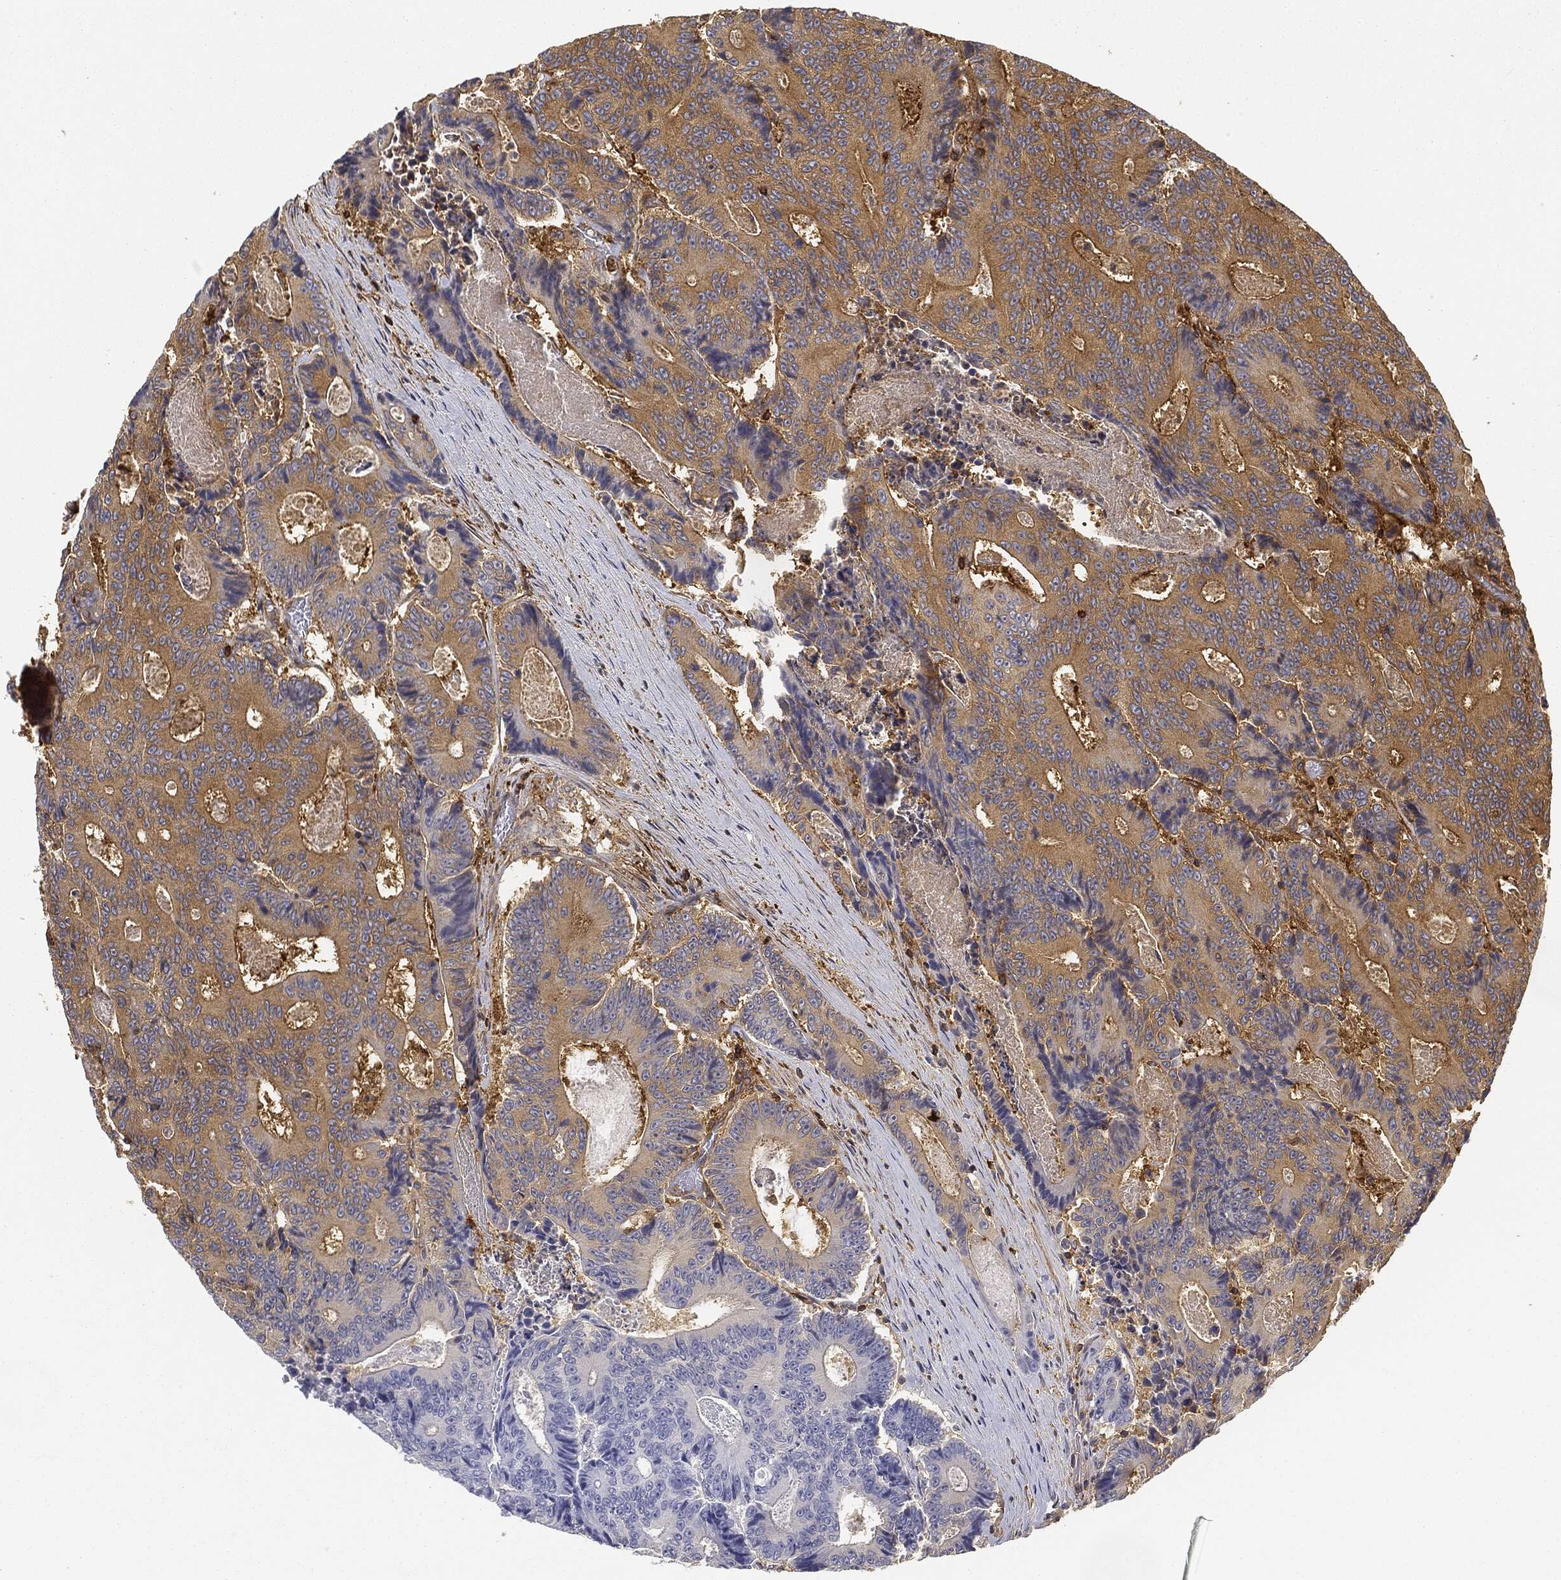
{"staining": {"intensity": "moderate", "quantity": "25%-75%", "location": "cytoplasmic/membranous"}, "tissue": "colorectal cancer", "cell_type": "Tumor cells", "image_type": "cancer", "snomed": [{"axis": "morphology", "description": "Adenocarcinoma, NOS"}, {"axis": "topography", "description": "Colon"}], "caption": "This image demonstrates IHC staining of human colorectal cancer (adenocarcinoma), with medium moderate cytoplasmic/membranous staining in approximately 25%-75% of tumor cells.", "gene": "WDR1", "patient": {"sex": "male", "age": 83}}